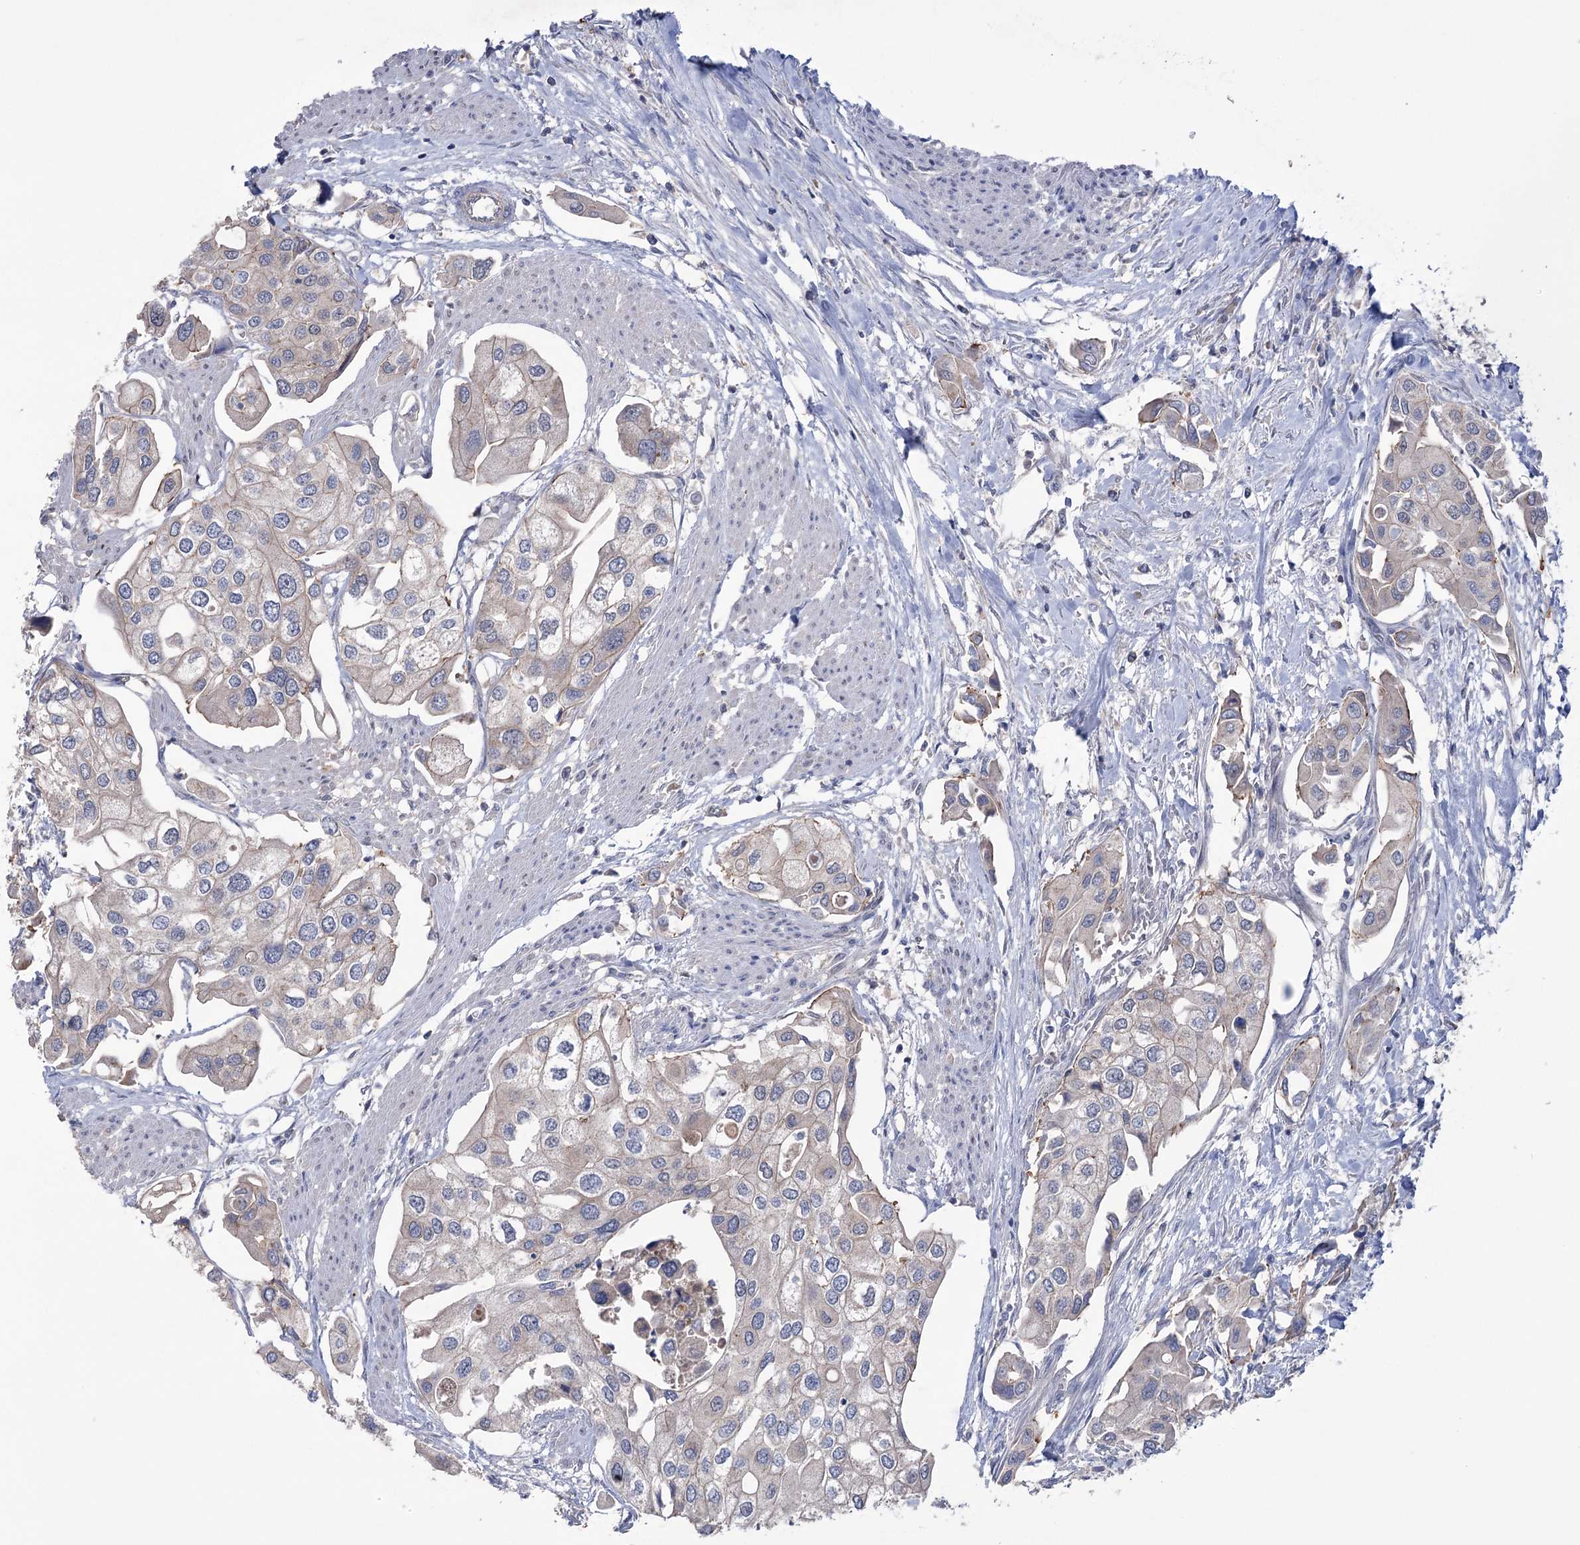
{"staining": {"intensity": "weak", "quantity": "<25%", "location": "cytoplasmic/membranous"}, "tissue": "urothelial cancer", "cell_type": "Tumor cells", "image_type": "cancer", "snomed": [{"axis": "morphology", "description": "Urothelial carcinoma, High grade"}, {"axis": "topography", "description": "Urinary bladder"}], "caption": "Urothelial cancer was stained to show a protein in brown. There is no significant staining in tumor cells.", "gene": "TRIM71", "patient": {"sex": "male", "age": 64}}